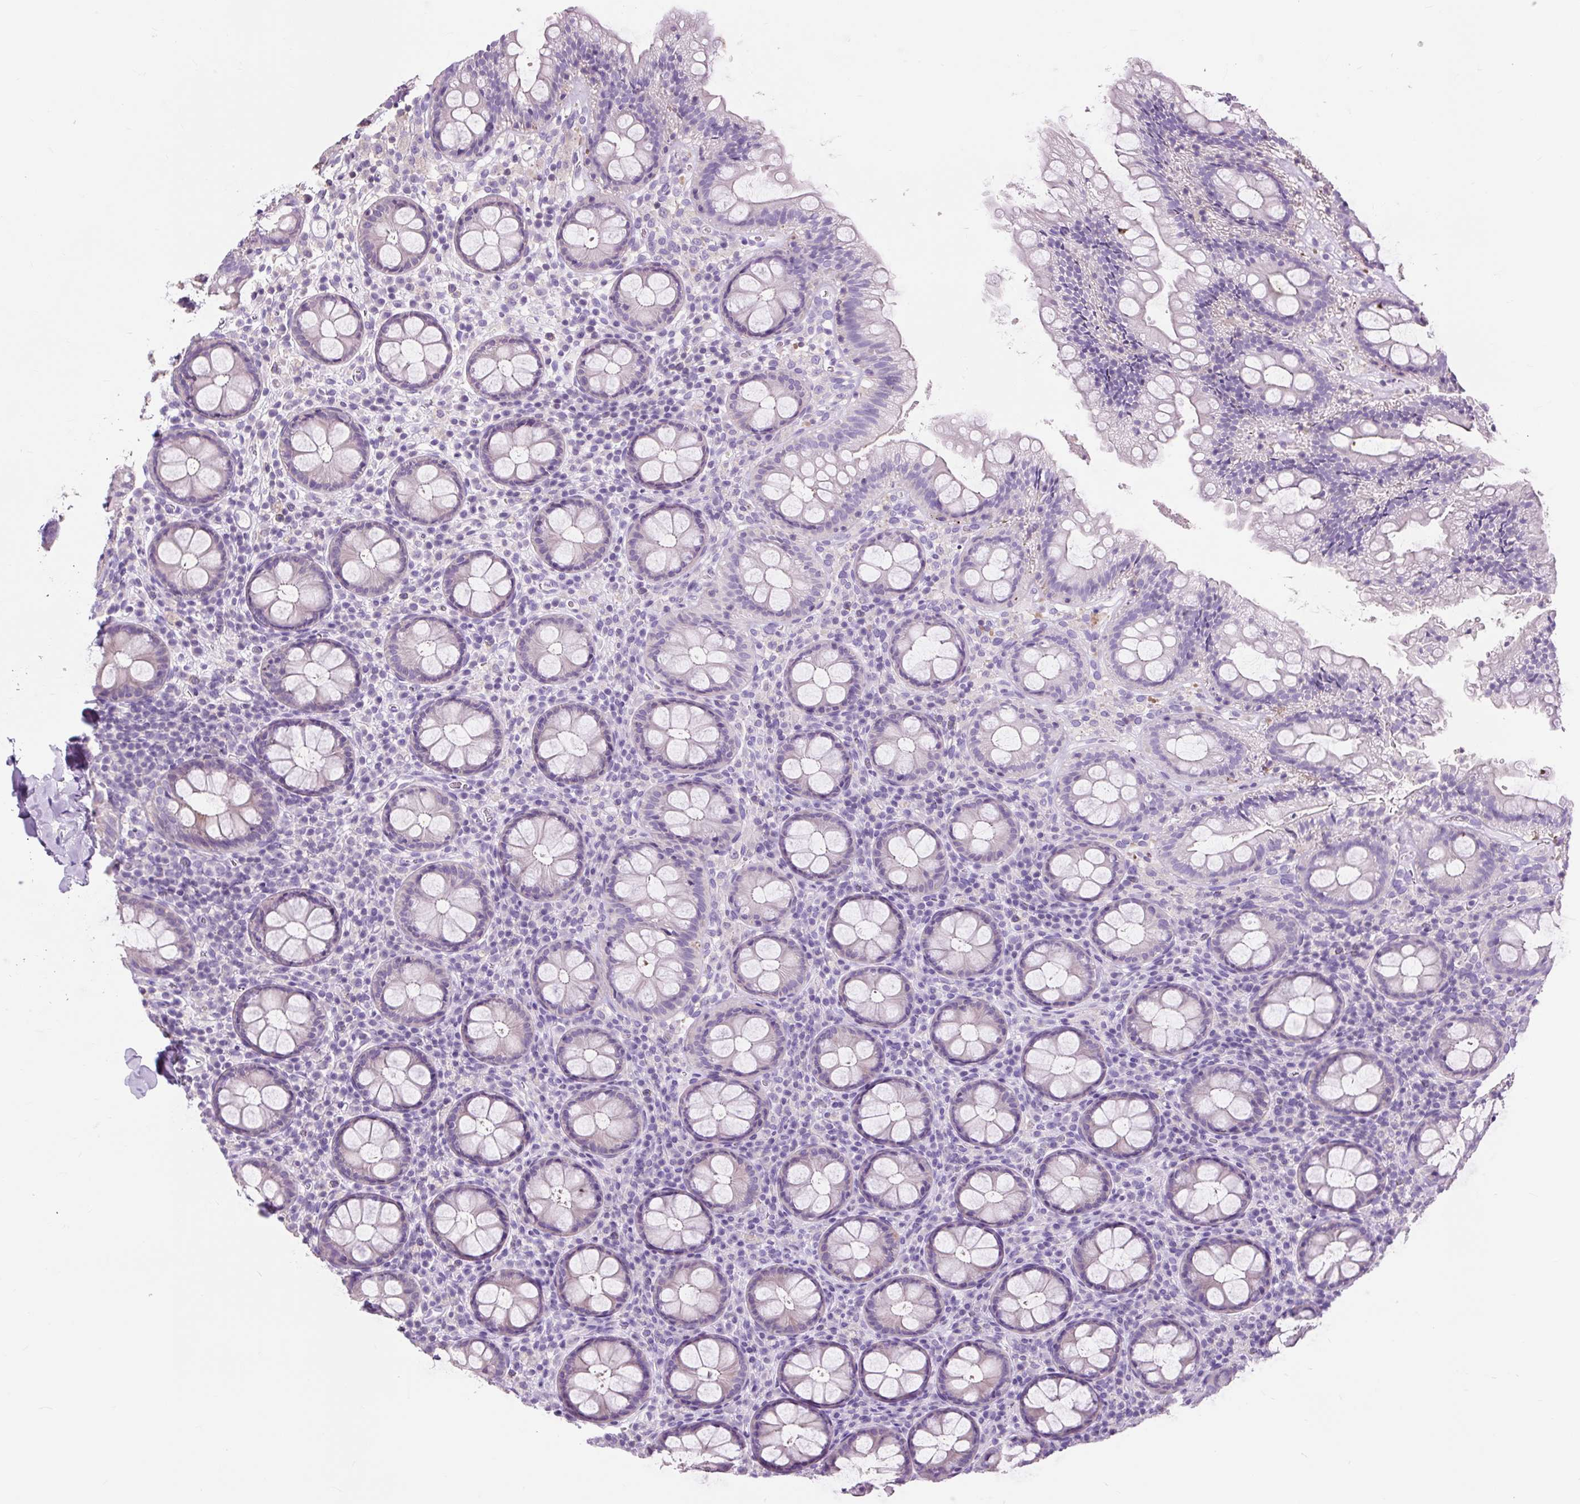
{"staining": {"intensity": "weak", "quantity": "<25%", "location": "cytoplasmic/membranous"}, "tissue": "rectum", "cell_type": "Glandular cells", "image_type": "normal", "snomed": [{"axis": "morphology", "description": "Normal tissue, NOS"}, {"axis": "topography", "description": "Rectum"}], "caption": "High magnification brightfield microscopy of unremarkable rectum stained with DAB (brown) and counterstained with hematoxylin (blue): glandular cells show no significant staining.", "gene": "OR10A7", "patient": {"sex": "male", "age": 83}}